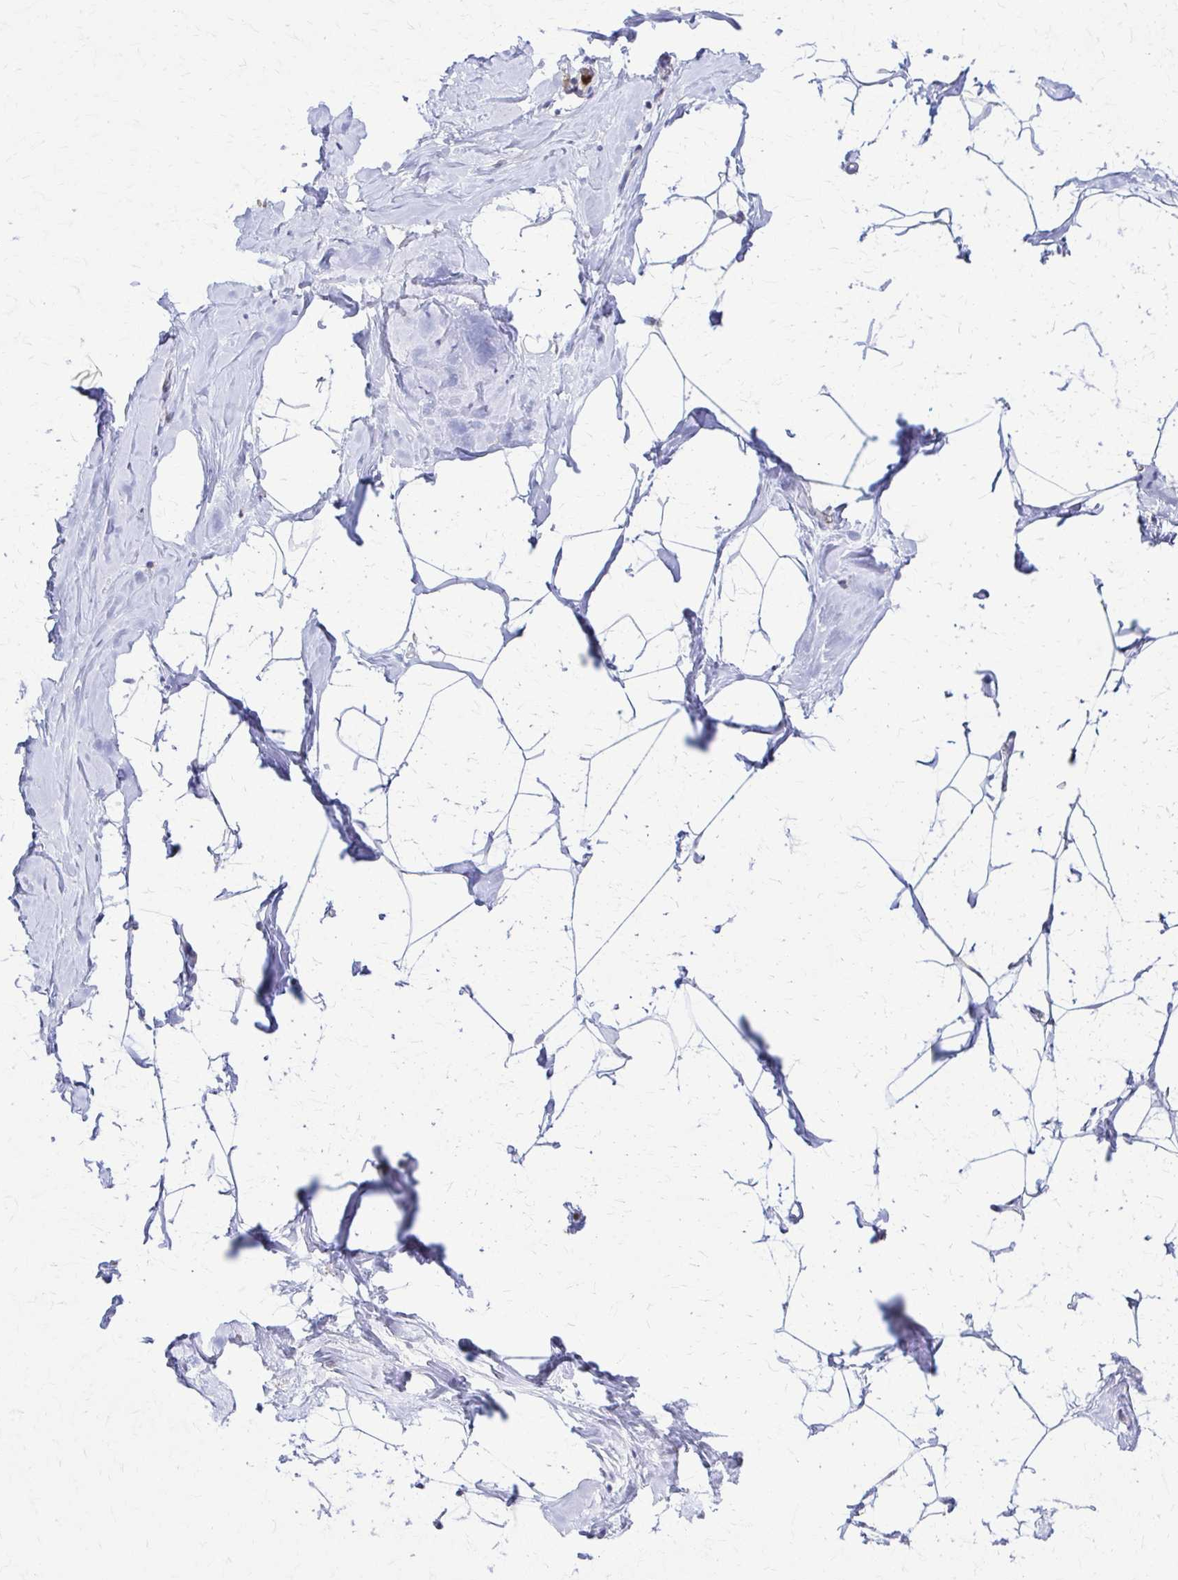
{"staining": {"intensity": "negative", "quantity": "none", "location": "none"}, "tissue": "breast", "cell_type": "Adipocytes", "image_type": "normal", "snomed": [{"axis": "morphology", "description": "Normal tissue, NOS"}, {"axis": "topography", "description": "Breast"}], "caption": "Immunohistochemical staining of unremarkable human breast exhibits no significant positivity in adipocytes.", "gene": "PIK3AP1", "patient": {"sex": "female", "age": 32}}